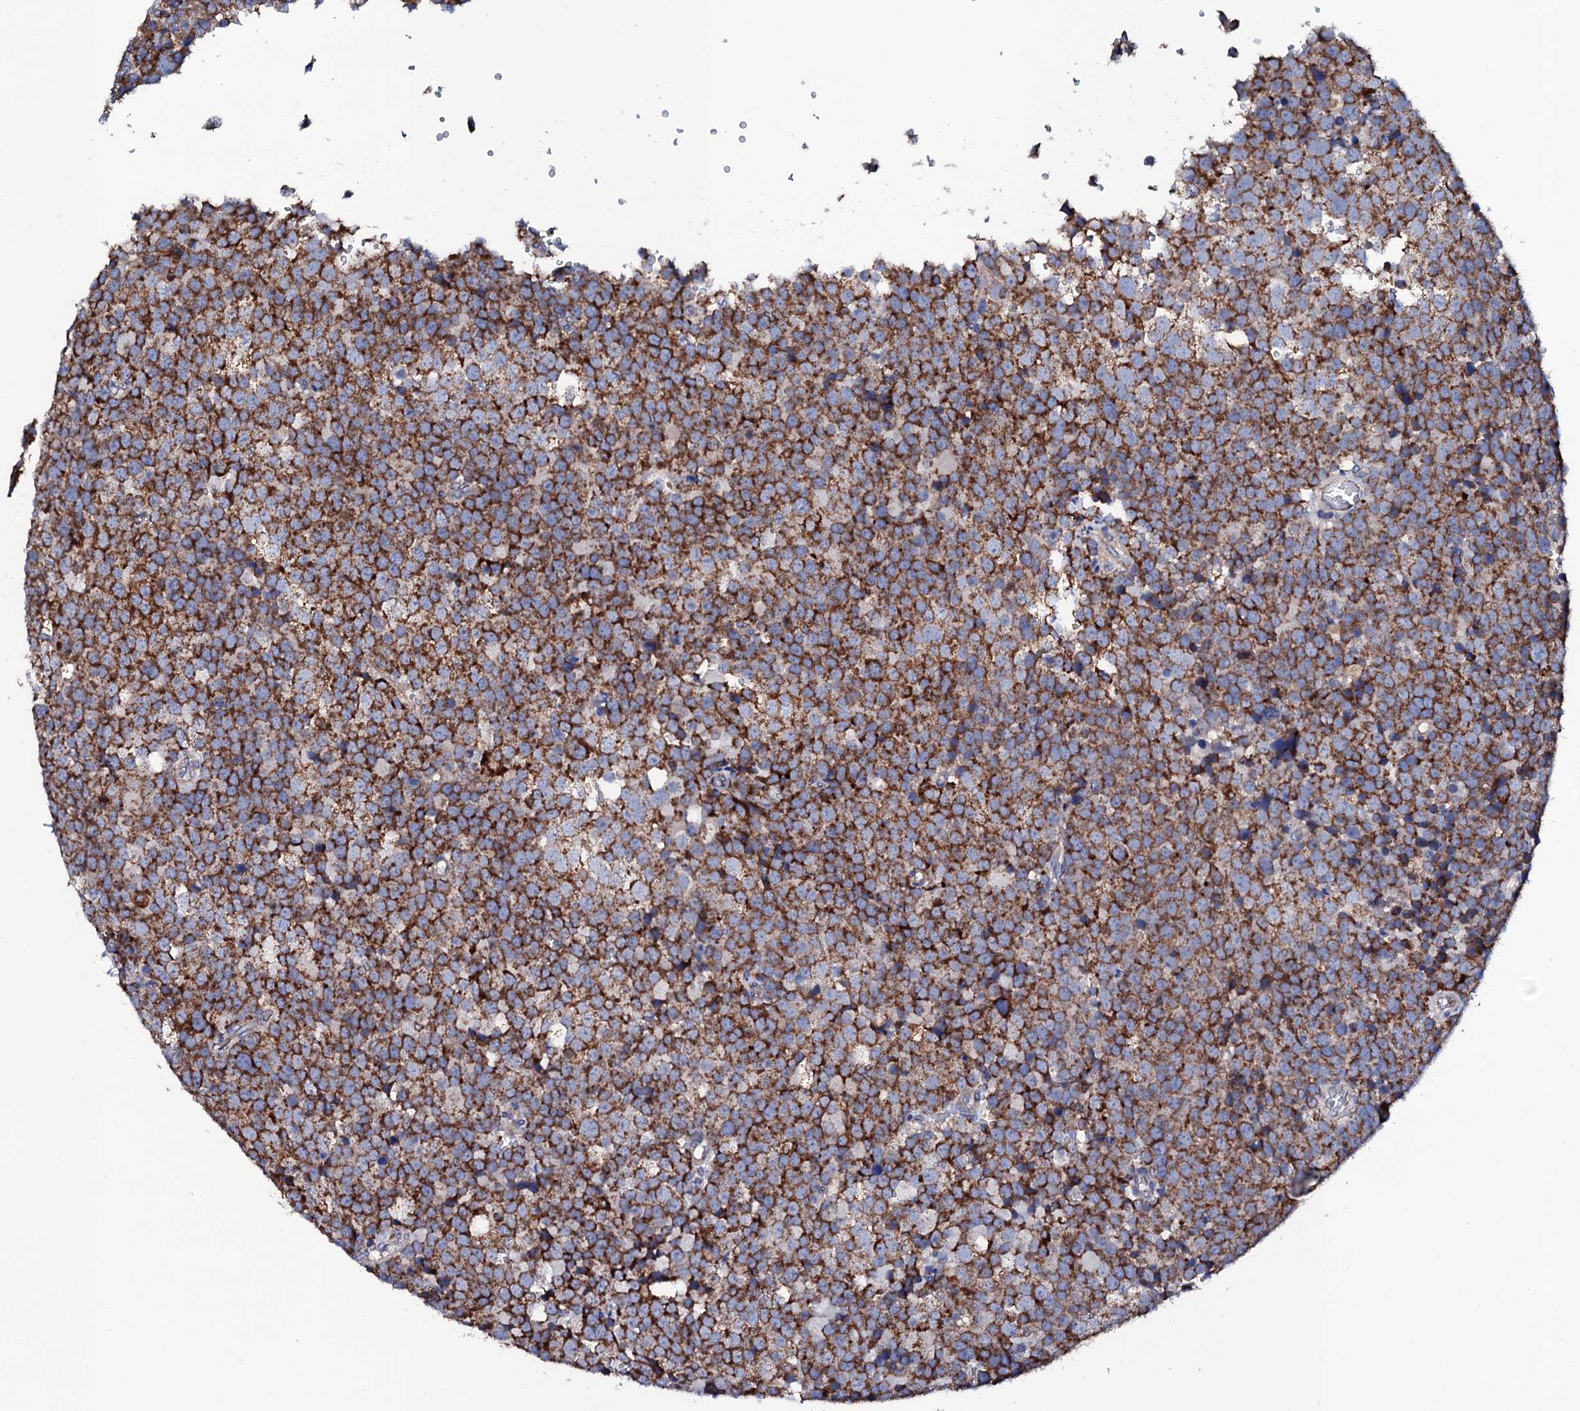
{"staining": {"intensity": "moderate", "quantity": ">75%", "location": "cytoplasmic/membranous"}, "tissue": "testis cancer", "cell_type": "Tumor cells", "image_type": "cancer", "snomed": [{"axis": "morphology", "description": "Seminoma, NOS"}, {"axis": "topography", "description": "Testis"}], "caption": "A brown stain highlights moderate cytoplasmic/membranous expression of a protein in human testis cancer tumor cells.", "gene": "TCAF2", "patient": {"sex": "male", "age": 71}}